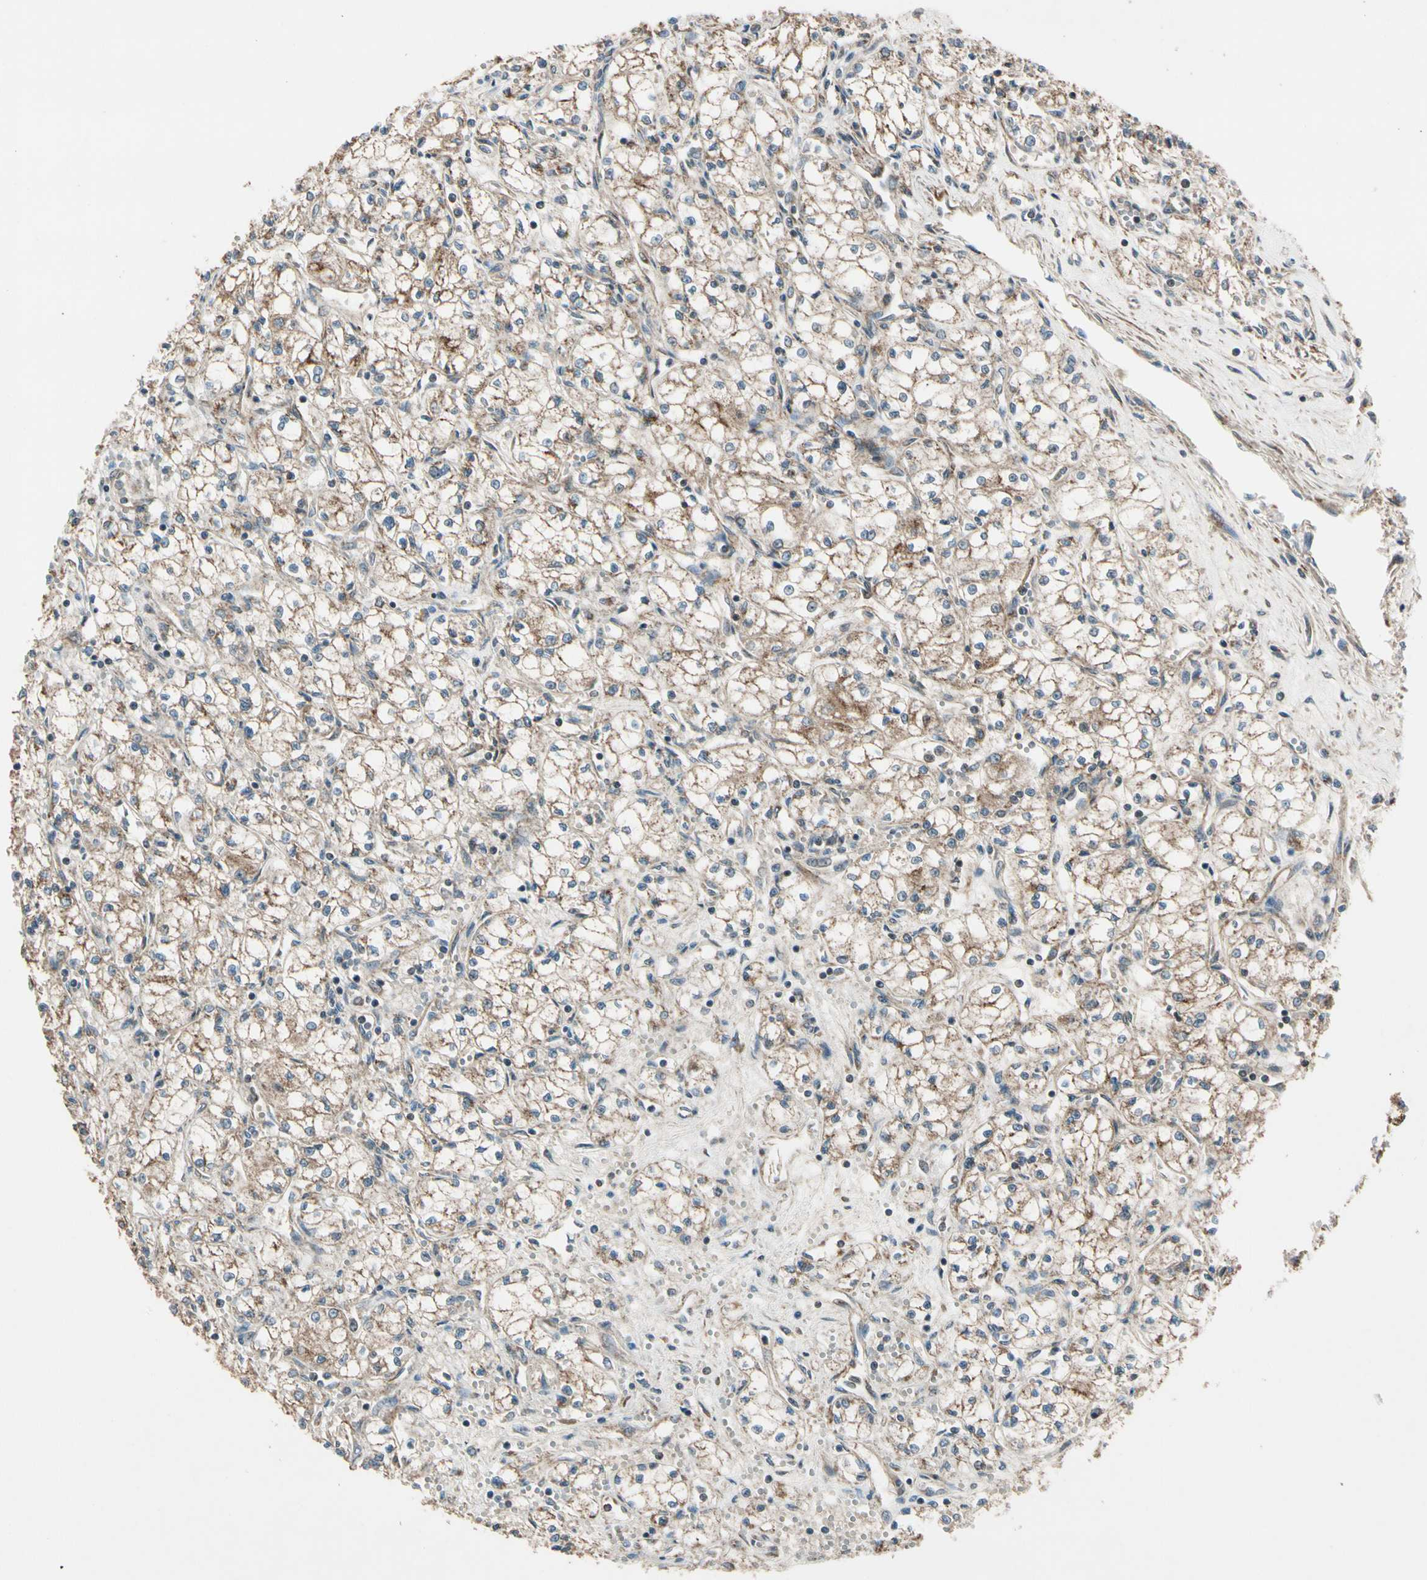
{"staining": {"intensity": "weak", "quantity": ">75%", "location": "cytoplasmic/membranous"}, "tissue": "renal cancer", "cell_type": "Tumor cells", "image_type": "cancer", "snomed": [{"axis": "morphology", "description": "Normal tissue, NOS"}, {"axis": "morphology", "description": "Adenocarcinoma, NOS"}, {"axis": "topography", "description": "Kidney"}], "caption": "Immunohistochemical staining of renal cancer (adenocarcinoma) displays low levels of weak cytoplasmic/membranous protein expression in approximately >75% of tumor cells. The staining is performed using DAB (3,3'-diaminobenzidine) brown chromogen to label protein expression. The nuclei are counter-stained blue using hematoxylin.", "gene": "GCK", "patient": {"sex": "male", "age": 59}}